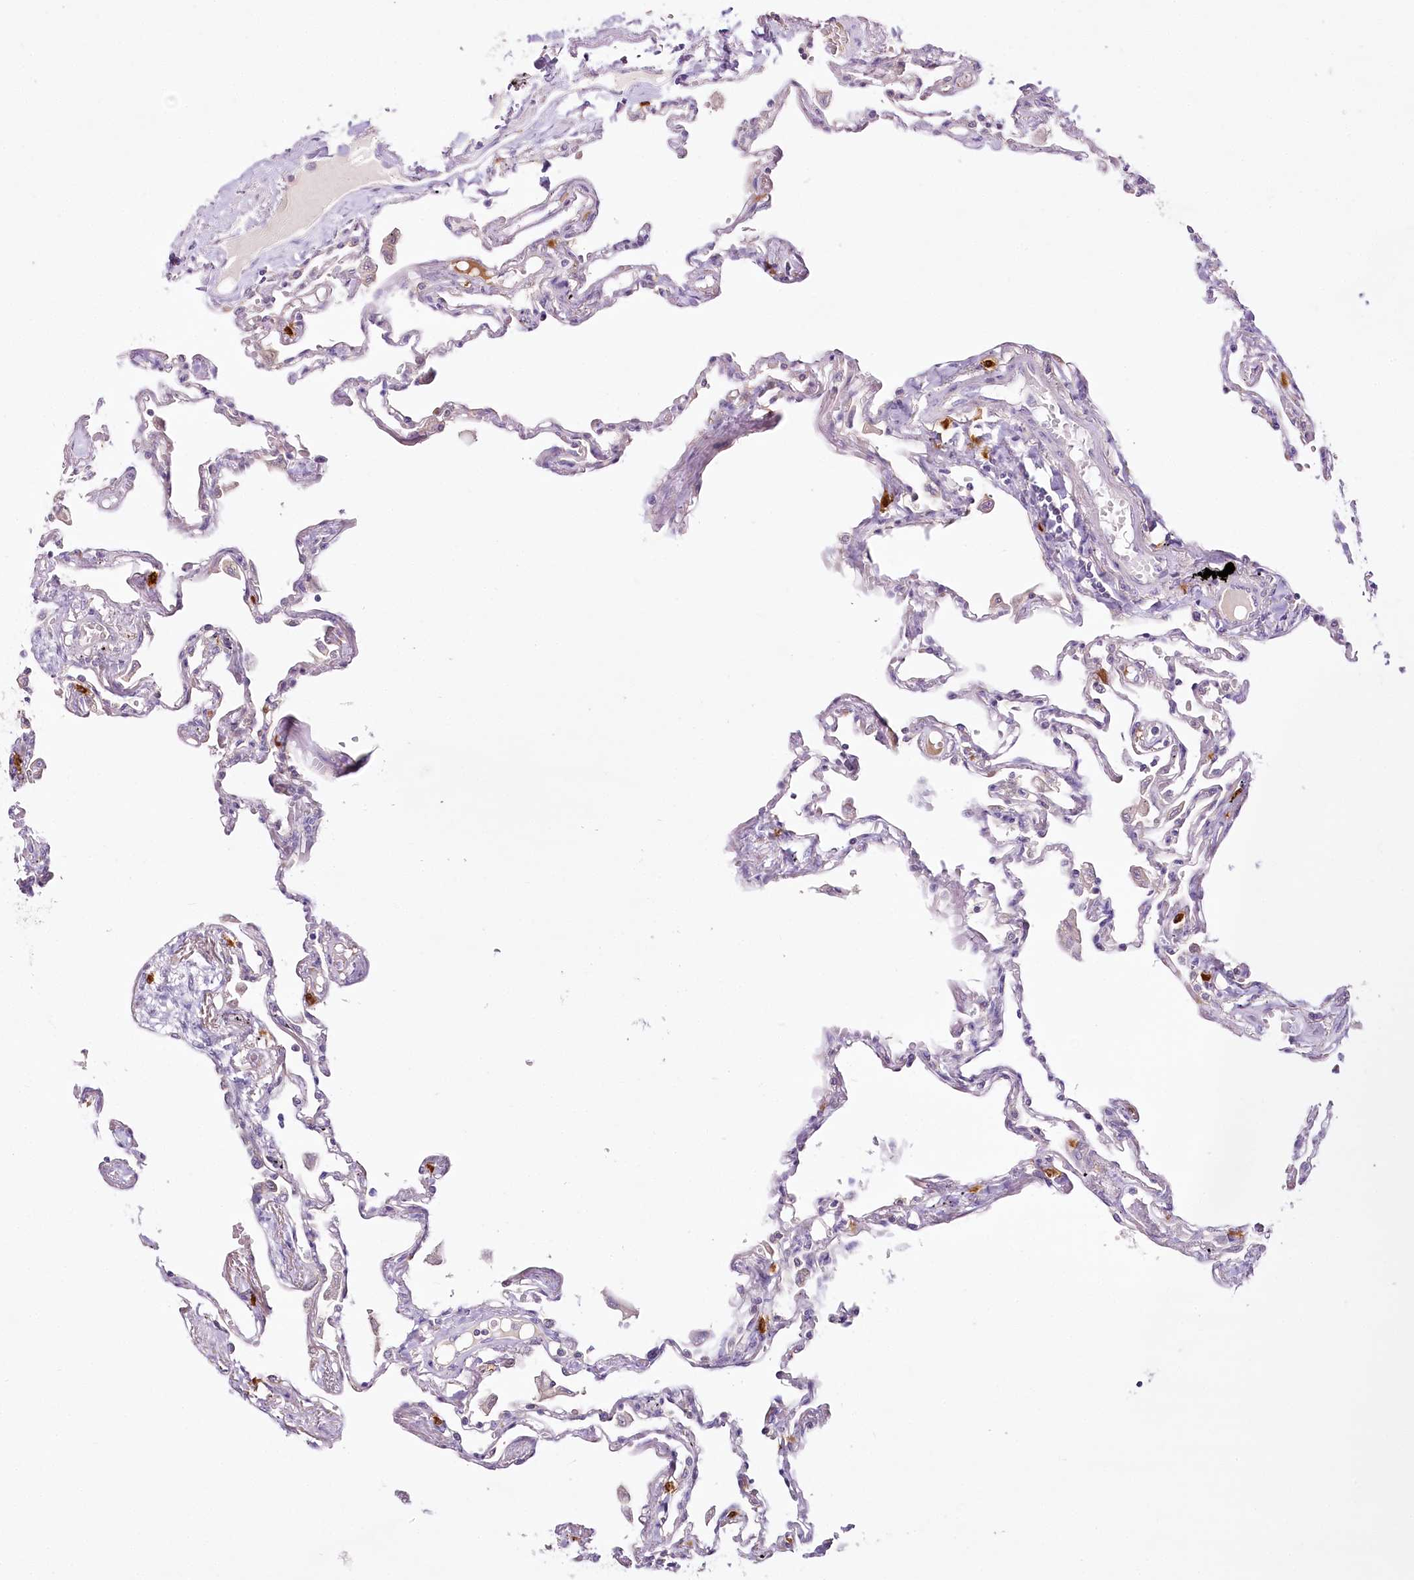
{"staining": {"intensity": "negative", "quantity": "none", "location": "none"}, "tissue": "lung", "cell_type": "Alveolar cells", "image_type": "normal", "snomed": [{"axis": "morphology", "description": "Normal tissue, NOS"}, {"axis": "topography", "description": "Lung"}], "caption": "Immunohistochemical staining of benign human lung exhibits no significant staining in alveolar cells.", "gene": "VWA5A", "patient": {"sex": "female", "age": 67}}